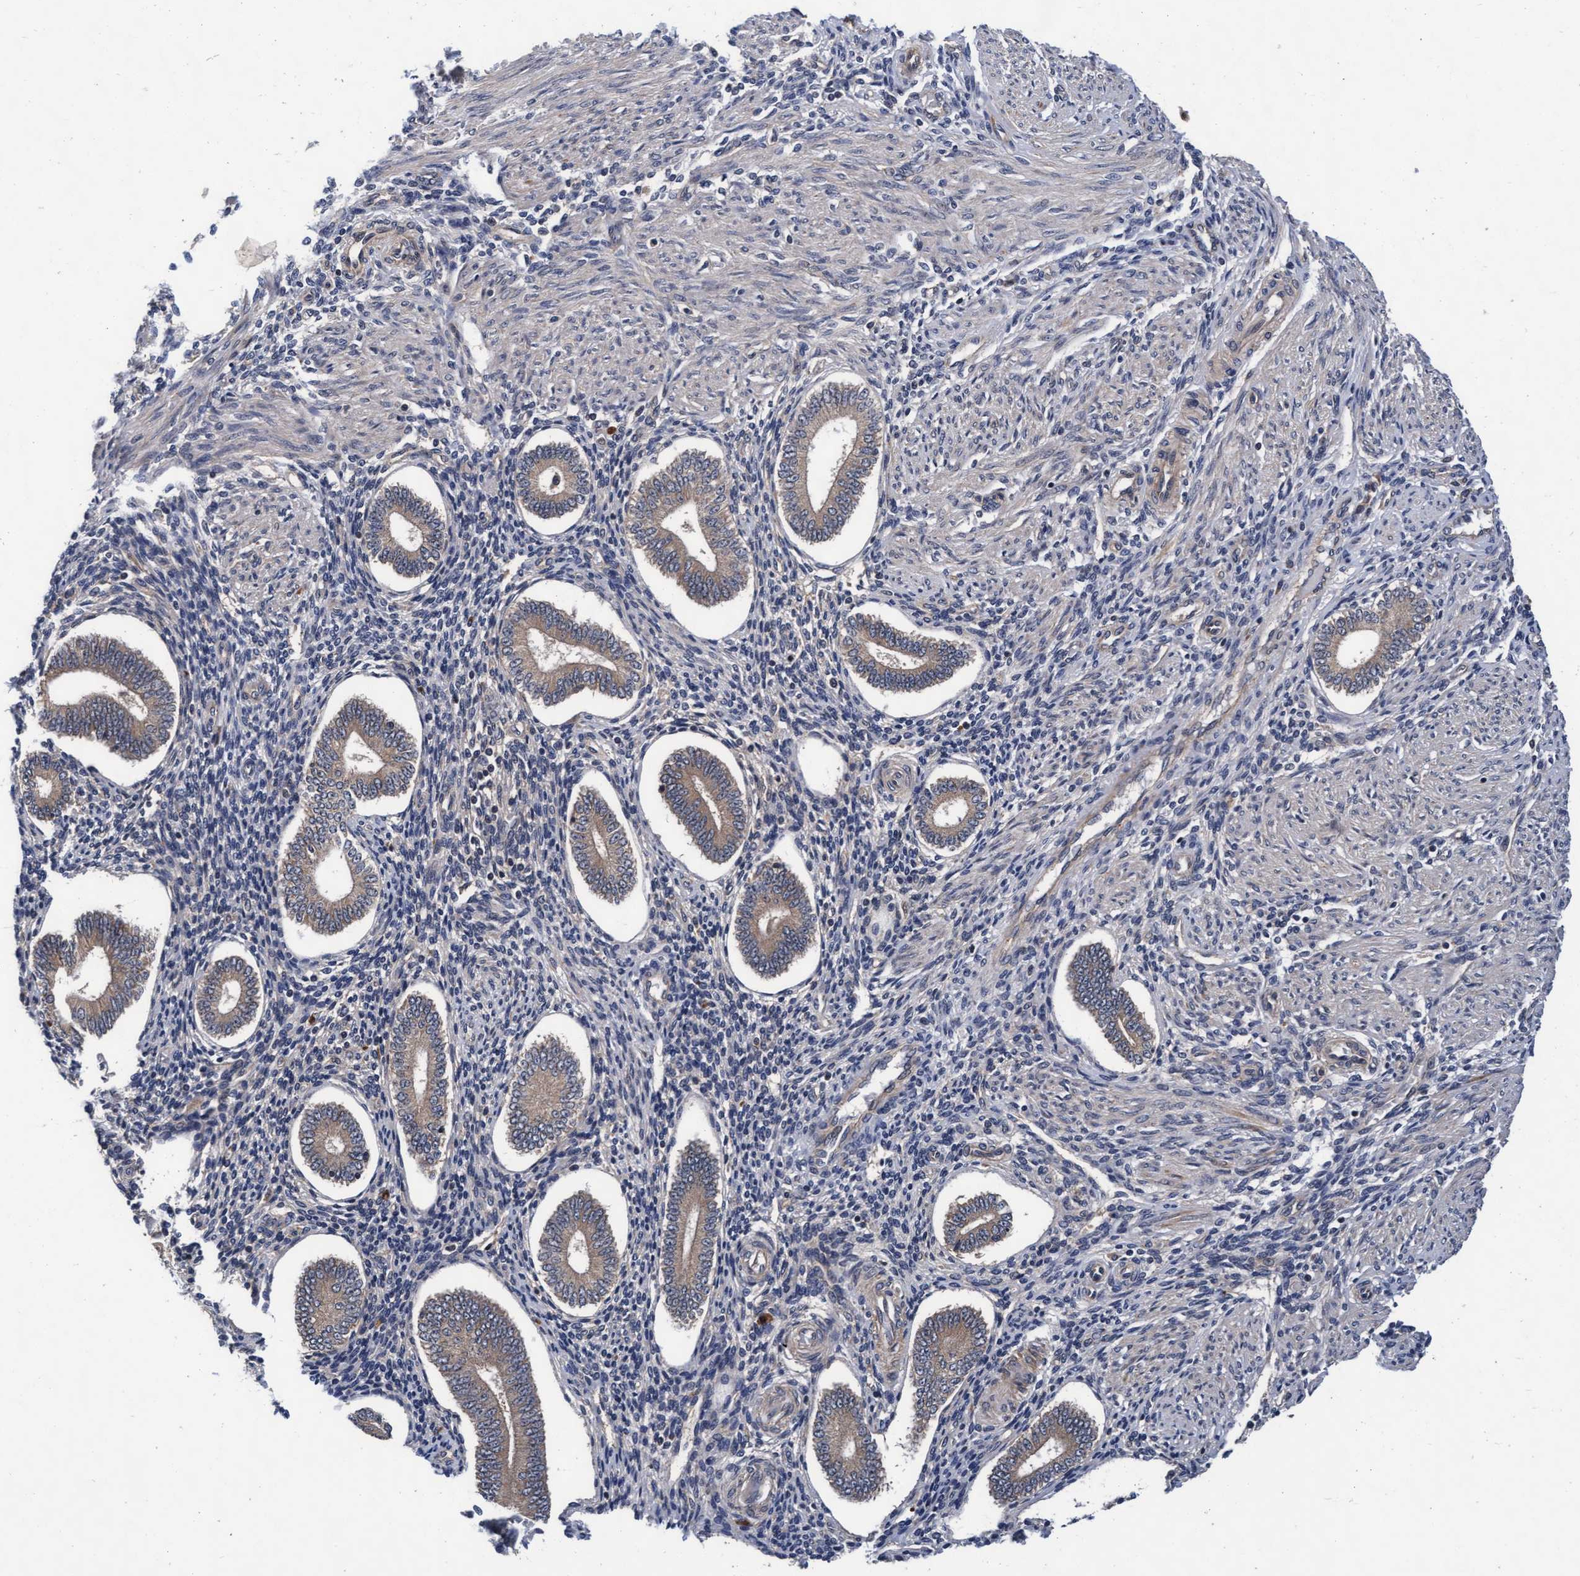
{"staining": {"intensity": "weak", "quantity": "<25%", "location": "cytoplasmic/membranous"}, "tissue": "endometrium", "cell_type": "Cells in endometrial stroma", "image_type": "normal", "snomed": [{"axis": "morphology", "description": "Normal tissue, NOS"}, {"axis": "topography", "description": "Endometrium"}], "caption": "Immunohistochemical staining of unremarkable endometrium demonstrates no significant expression in cells in endometrial stroma. (Immunohistochemistry, brightfield microscopy, high magnification).", "gene": "EFCAB13", "patient": {"sex": "female", "age": 42}}